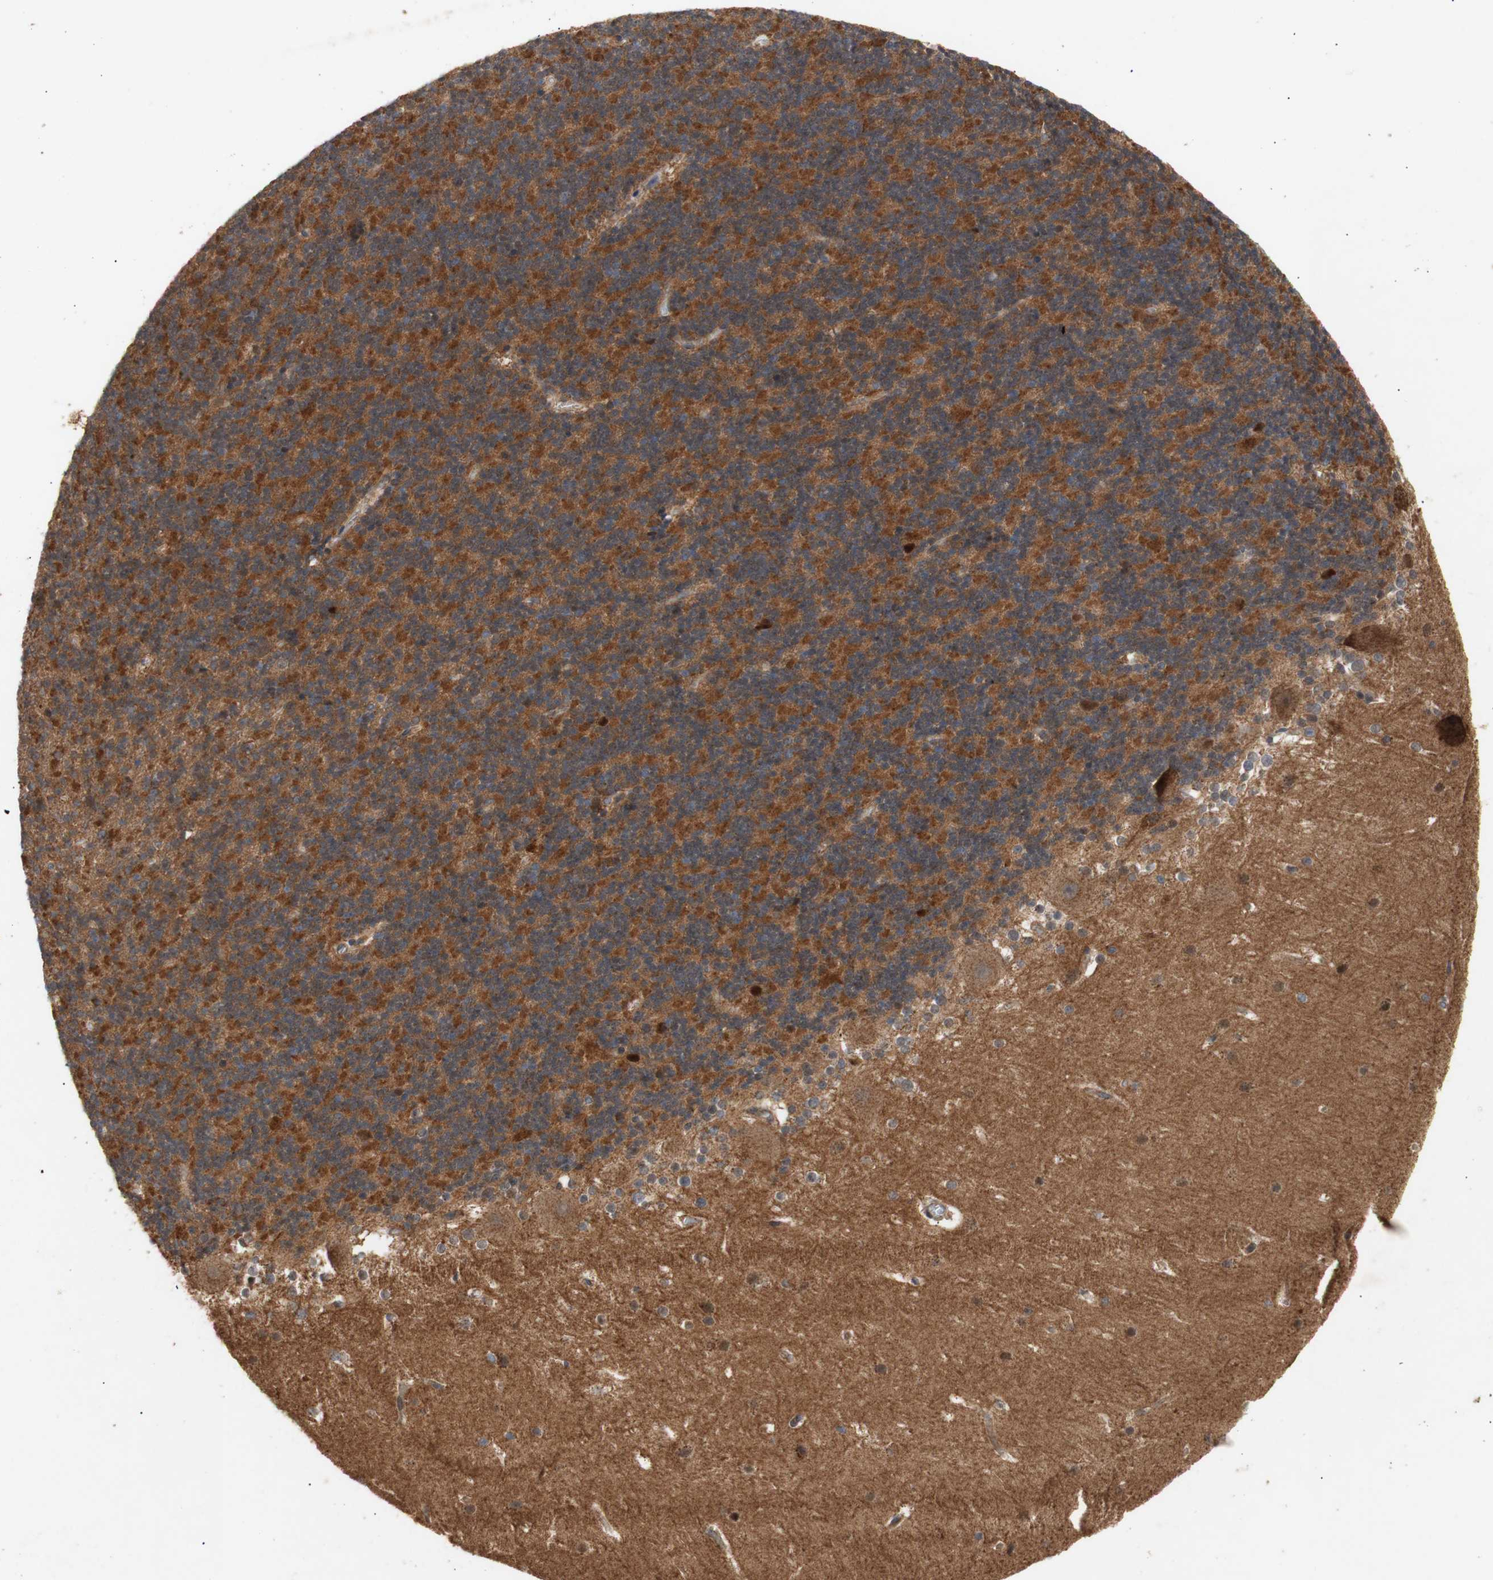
{"staining": {"intensity": "moderate", "quantity": ">75%", "location": "cytoplasmic/membranous"}, "tissue": "cerebellum", "cell_type": "Cells in granular layer", "image_type": "normal", "snomed": [{"axis": "morphology", "description": "Normal tissue, NOS"}, {"axis": "topography", "description": "Cerebellum"}], "caption": "This image shows normal cerebellum stained with IHC to label a protein in brown. The cytoplasmic/membranous of cells in granular layer show moderate positivity for the protein. Nuclei are counter-stained blue.", "gene": "PKN1", "patient": {"sex": "female", "age": 19}}